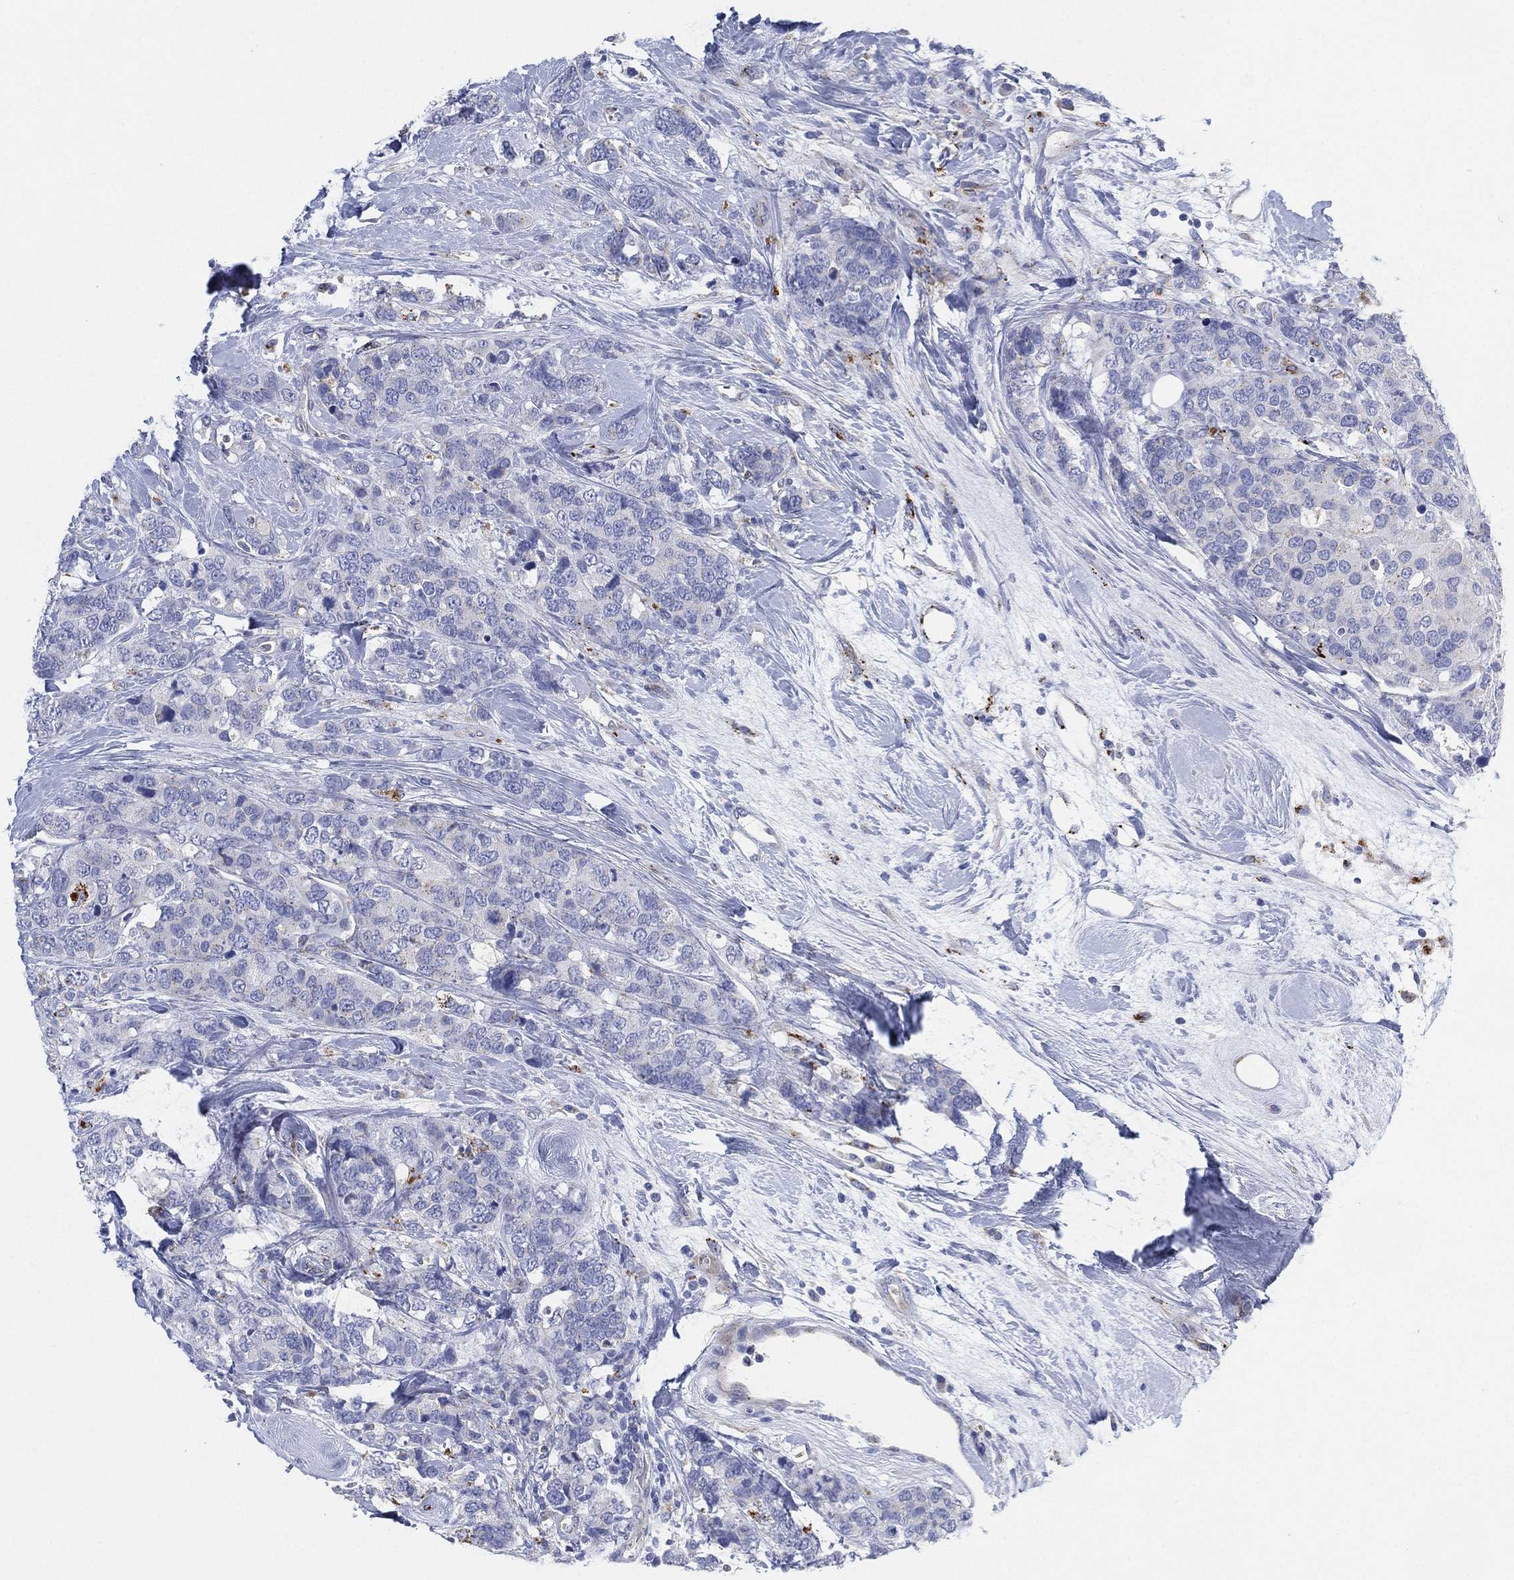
{"staining": {"intensity": "negative", "quantity": "none", "location": "none"}, "tissue": "breast cancer", "cell_type": "Tumor cells", "image_type": "cancer", "snomed": [{"axis": "morphology", "description": "Lobular carcinoma"}, {"axis": "topography", "description": "Breast"}], "caption": "An image of lobular carcinoma (breast) stained for a protein demonstrates no brown staining in tumor cells.", "gene": "GALNS", "patient": {"sex": "female", "age": 59}}